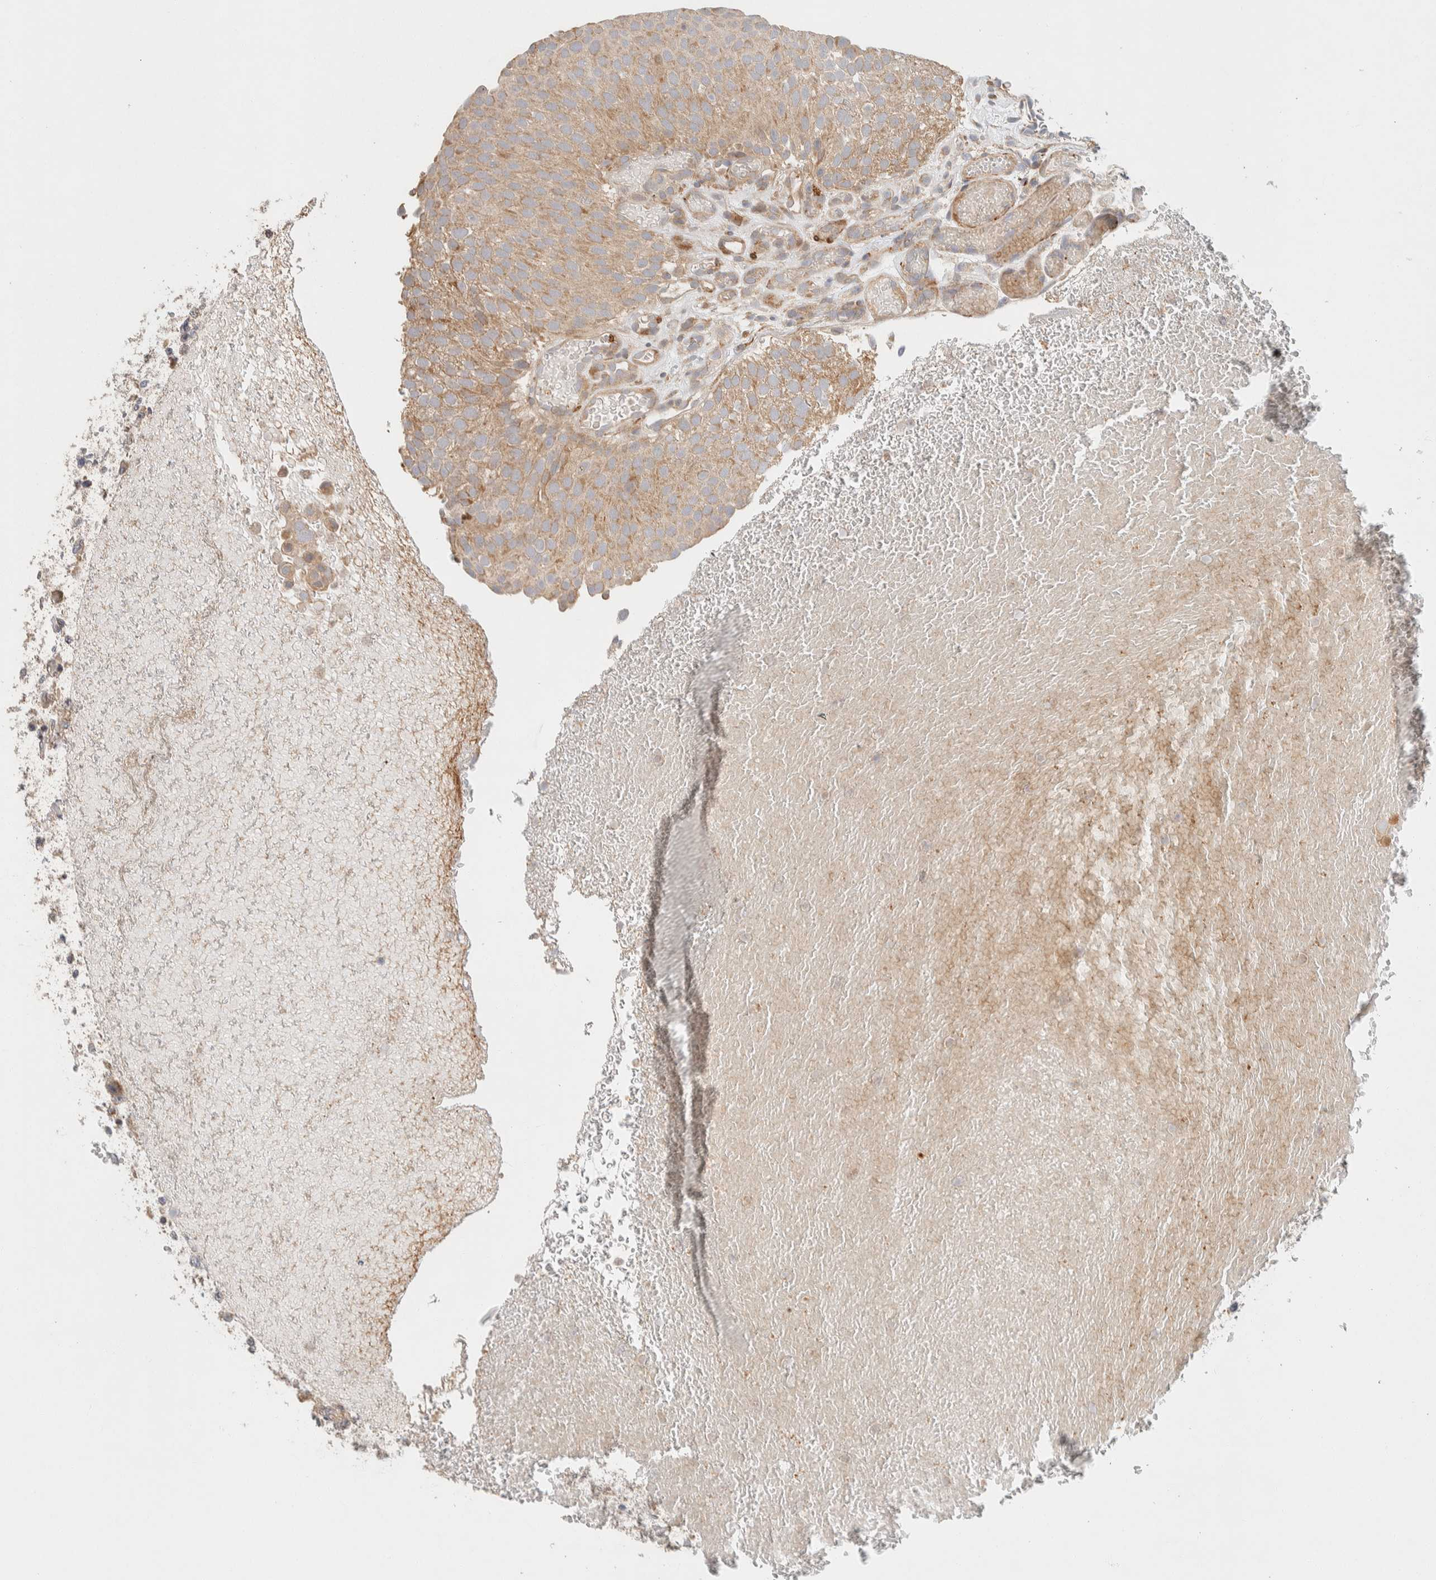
{"staining": {"intensity": "weak", "quantity": ">75%", "location": "cytoplasmic/membranous"}, "tissue": "urothelial cancer", "cell_type": "Tumor cells", "image_type": "cancer", "snomed": [{"axis": "morphology", "description": "Urothelial carcinoma, Low grade"}, {"axis": "topography", "description": "Urinary bladder"}], "caption": "Urothelial cancer stained with a brown dye shows weak cytoplasmic/membranous positive staining in approximately >75% of tumor cells.", "gene": "KIF9", "patient": {"sex": "male", "age": 78}}